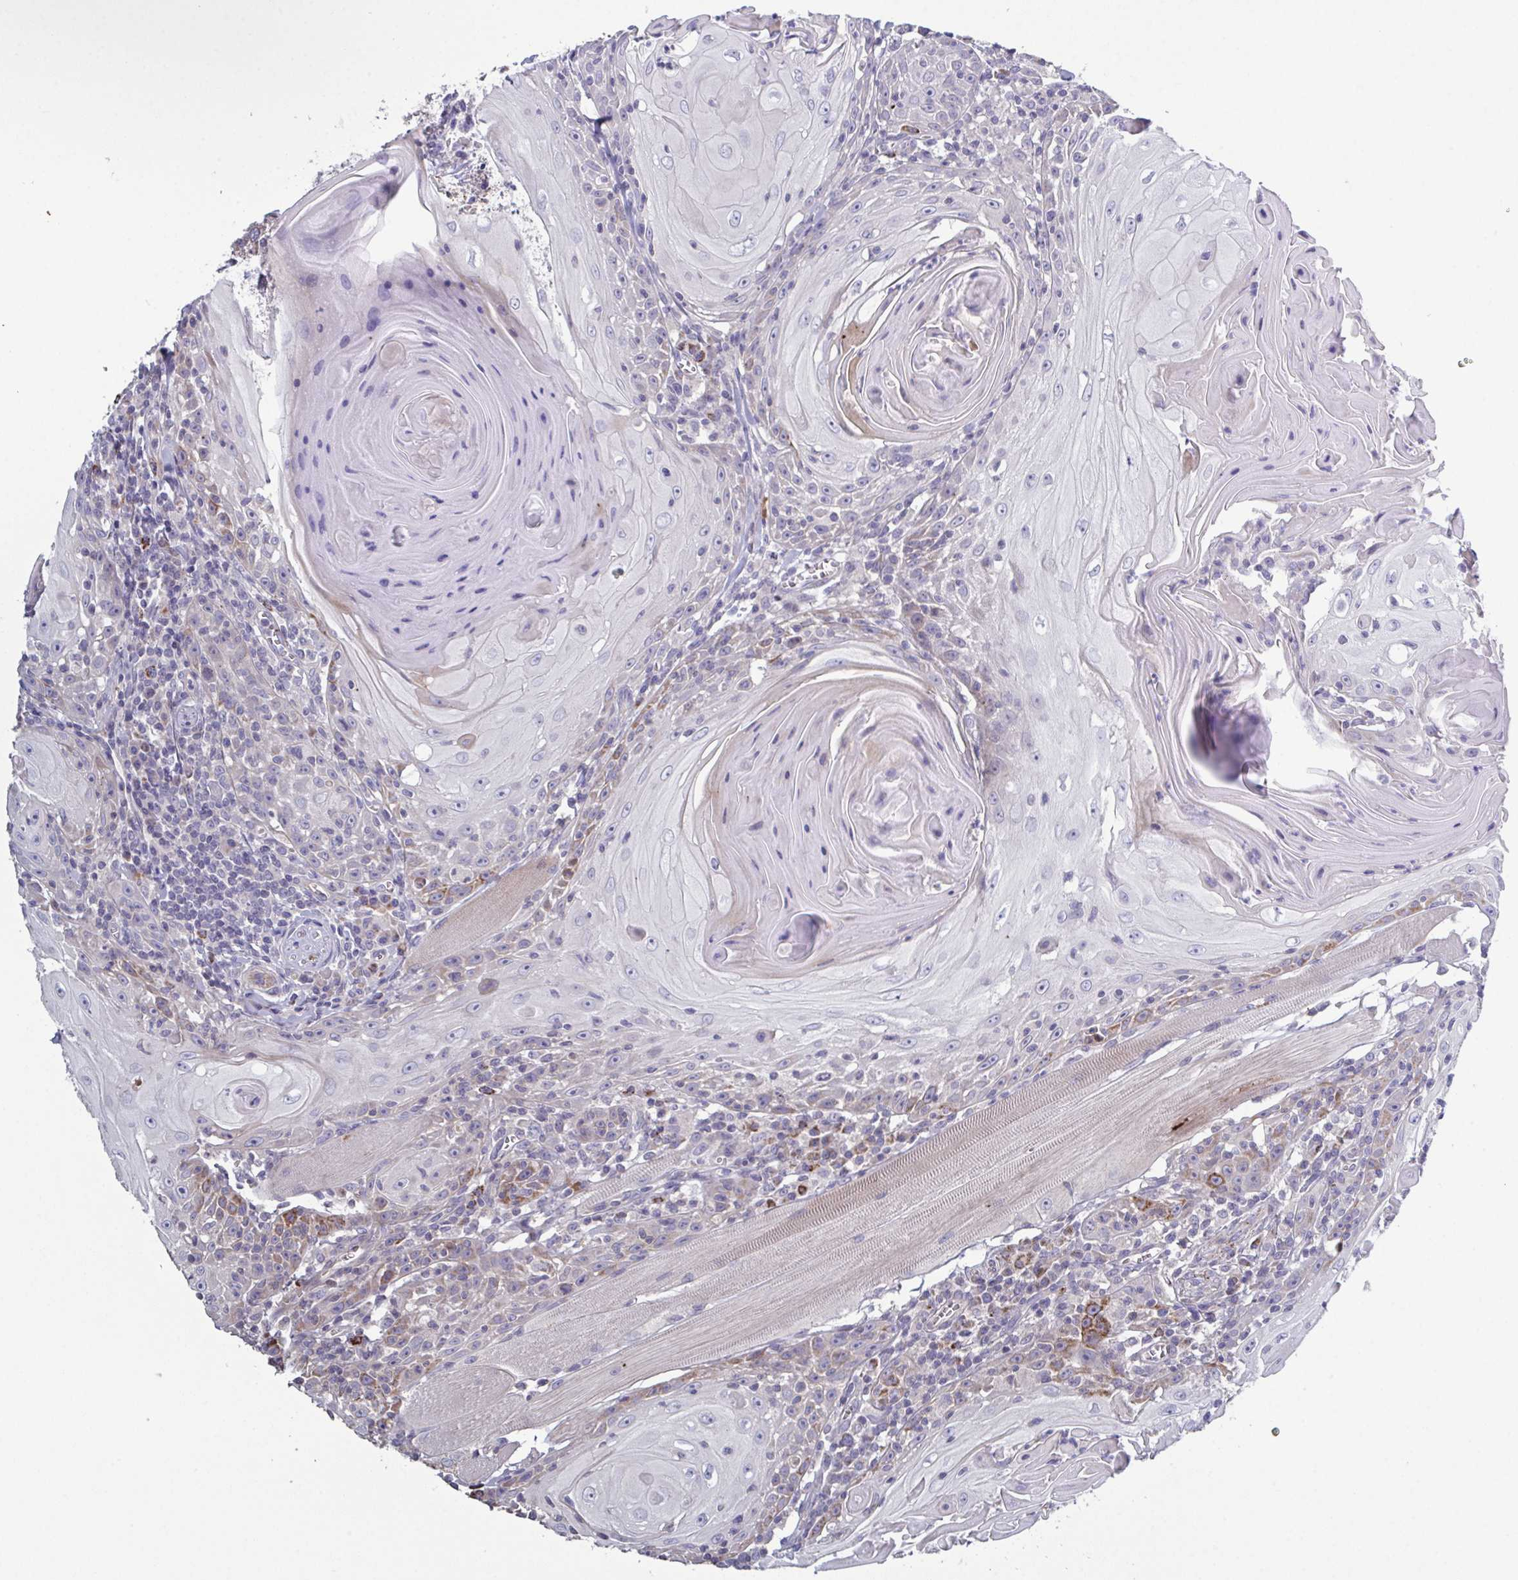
{"staining": {"intensity": "negative", "quantity": "none", "location": "none"}, "tissue": "head and neck cancer", "cell_type": "Tumor cells", "image_type": "cancer", "snomed": [{"axis": "morphology", "description": "Squamous cell carcinoma, NOS"}, {"axis": "topography", "description": "Head-Neck"}], "caption": "This is a micrograph of immunohistochemistry (IHC) staining of head and neck squamous cell carcinoma, which shows no positivity in tumor cells.", "gene": "GLDC", "patient": {"sex": "male", "age": 52}}